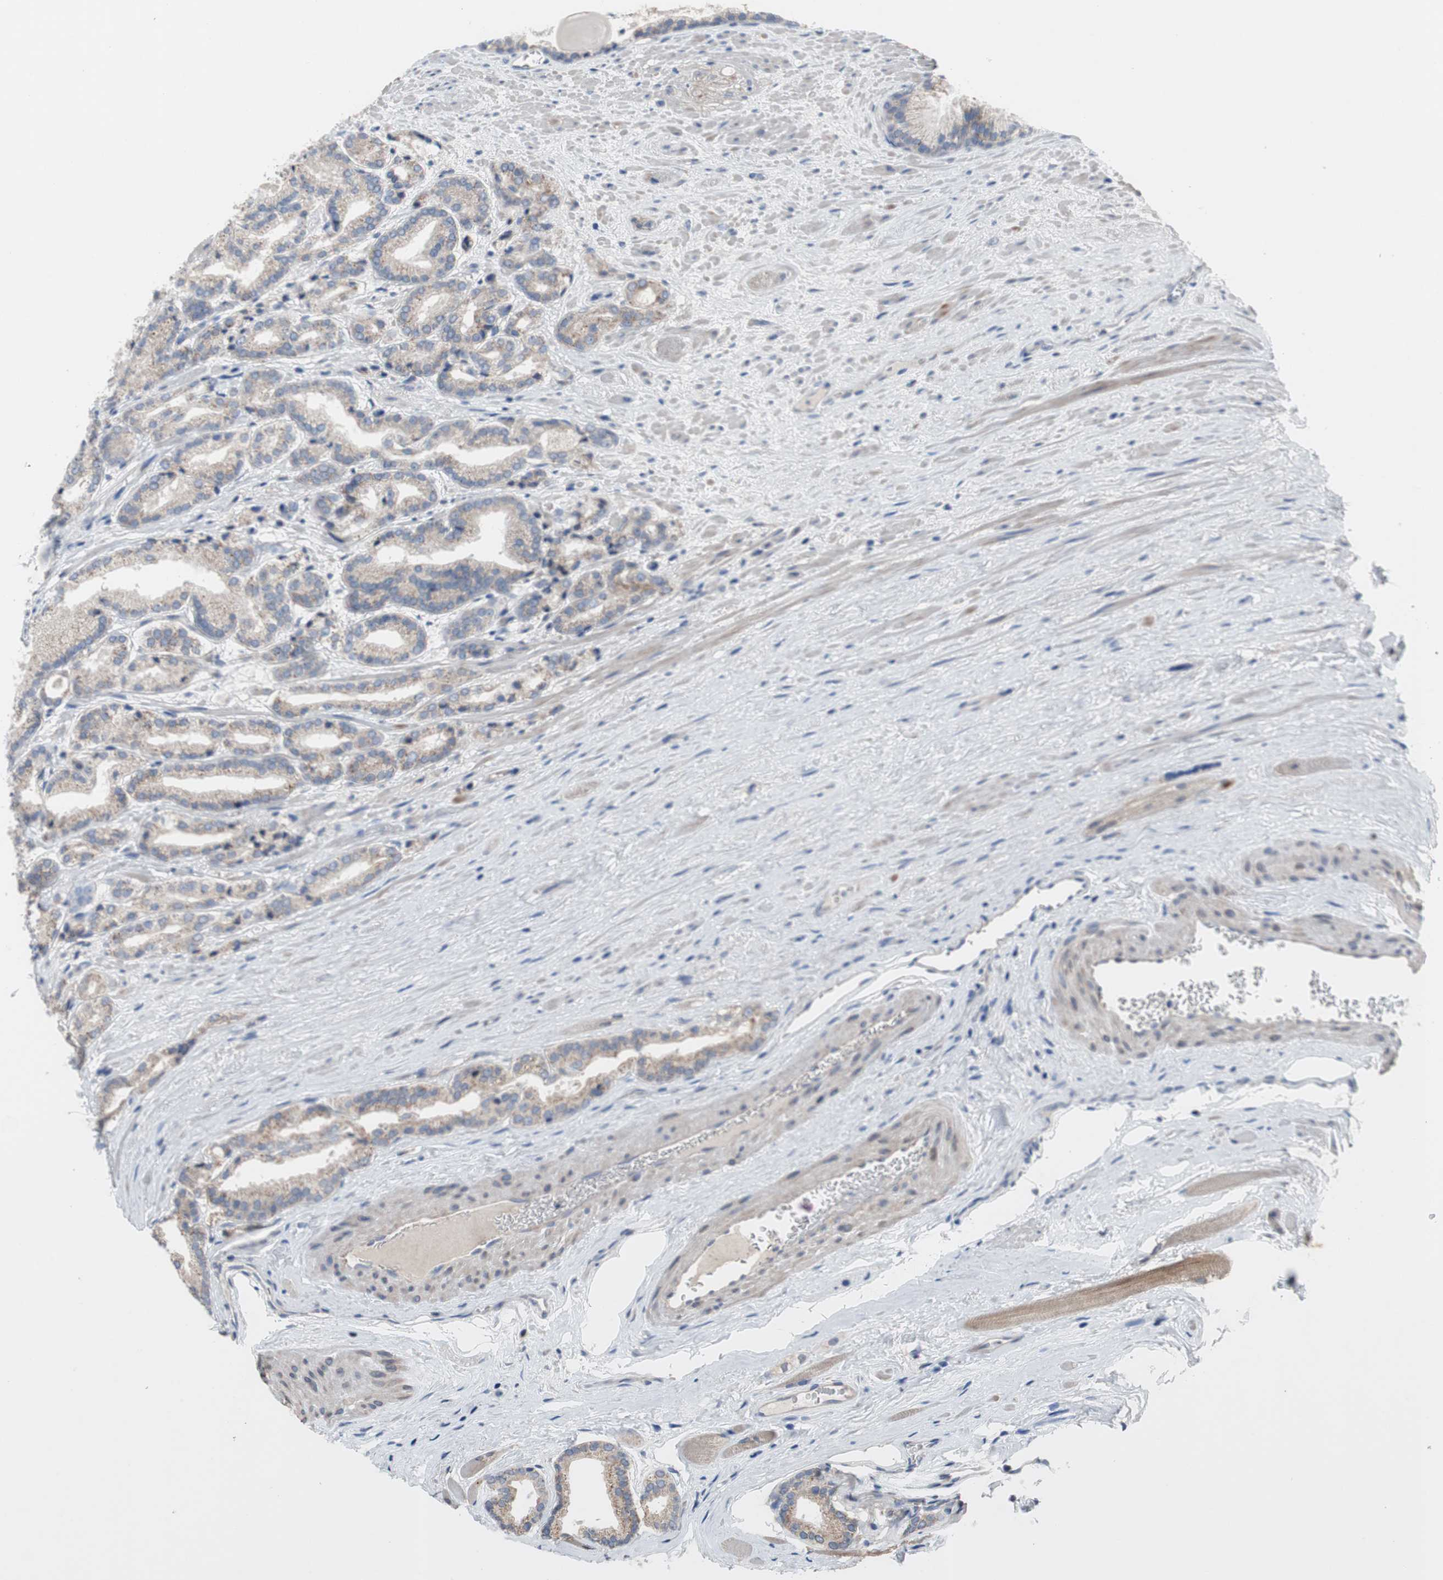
{"staining": {"intensity": "weak", "quantity": ">75%", "location": "cytoplasmic/membranous"}, "tissue": "prostate cancer", "cell_type": "Tumor cells", "image_type": "cancer", "snomed": [{"axis": "morphology", "description": "Adenocarcinoma, Low grade"}, {"axis": "topography", "description": "Prostate"}], "caption": "High-power microscopy captured an immunohistochemistry (IHC) micrograph of prostate adenocarcinoma (low-grade), revealing weak cytoplasmic/membranous positivity in about >75% of tumor cells.", "gene": "TTC14", "patient": {"sex": "male", "age": 59}}